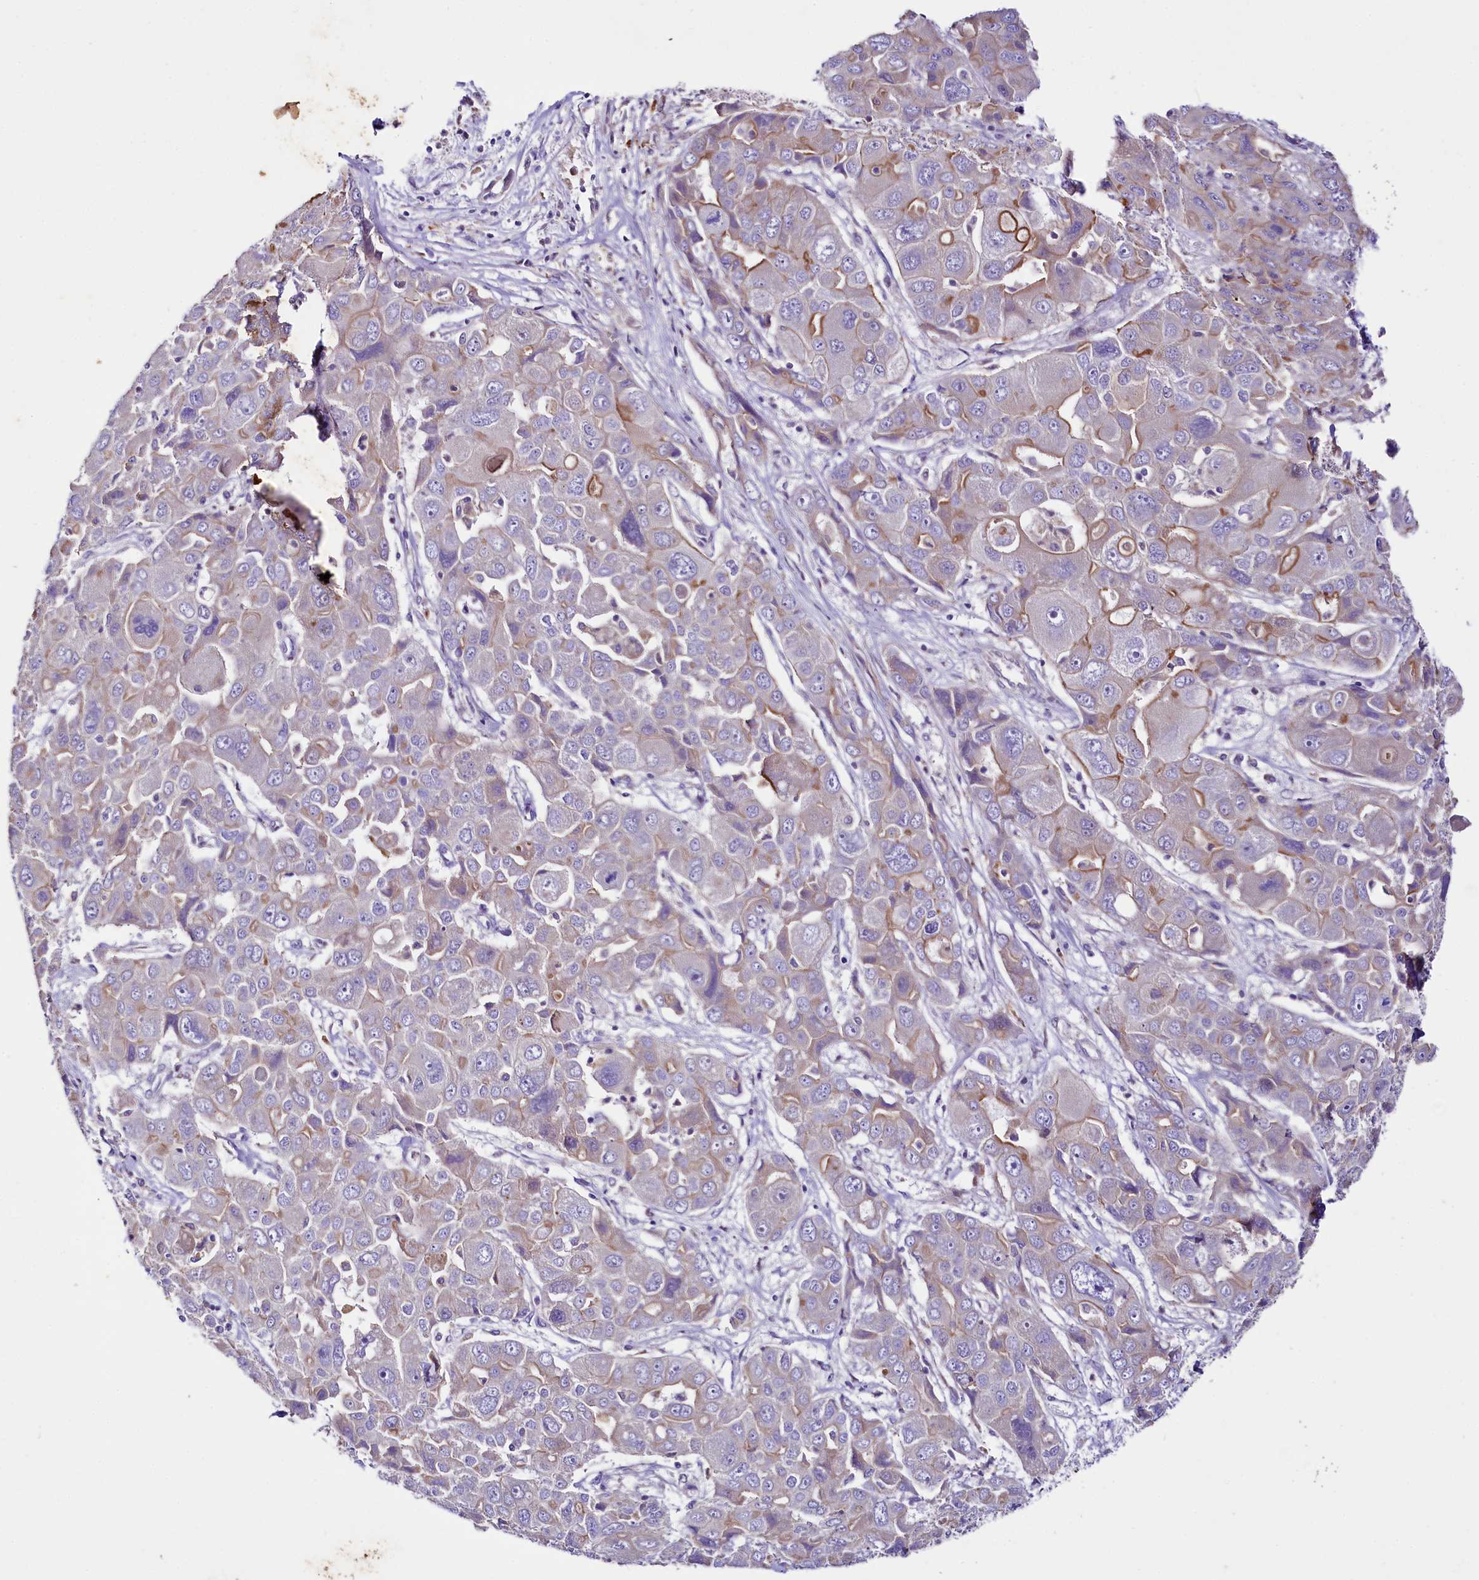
{"staining": {"intensity": "moderate", "quantity": "25%-75%", "location": "cytoplasmic/membranous"}, "tissue": "liver cancer", "cell_type": "Tumor cells", "image_type": "cancer", "snomed": [{"axis": "morphology", "description": "Cholangiocarcinoma"}, {"axis": "topography", "description": "Liver"}], "caption": "Brown immunohistochemical staining in human liver cancer (cholangiocarcinoma) reveals moderate cytoplasmic/membranous staining in approximately 25%-75% of tumor cells.", "gene": "SACM1L", "patient": {"sex": "male", "age": 67}}